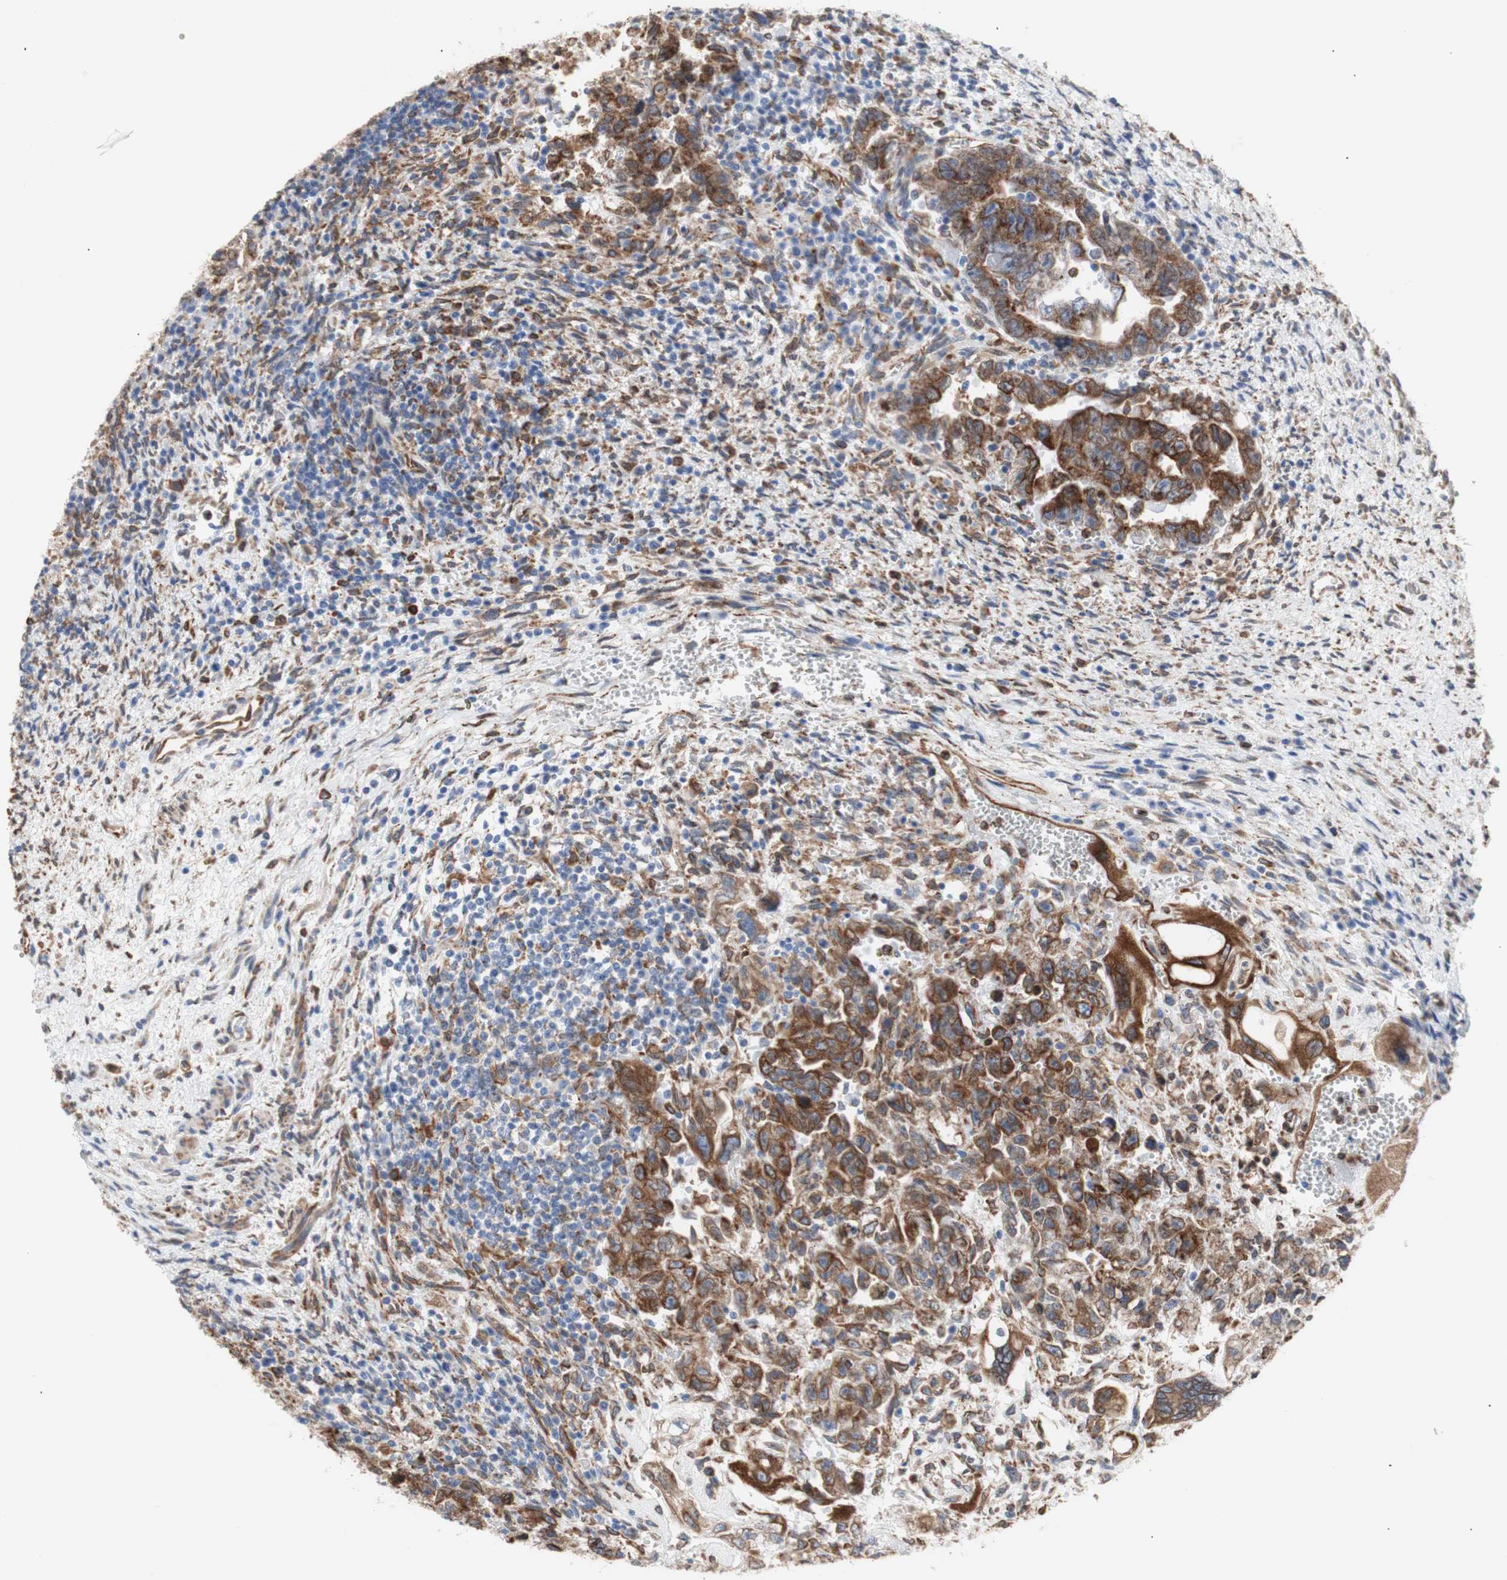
{"staining": {"intensity": "strong", "quantity": ">75%", "location": "cytoplasmic/membranous"}, "tissue": "testis cancer", "cell_type": "Tumor cells", "image_type": "cancer", "snomed": [{"axis": "morphology", "description": "Carcinoma, Embryonal, NOS"}, {"axis": "topography", "description": "Testis"}], "caption": "Human testis embryonal carcinoma stained with a protein marker demonstrates strong staining in tumor cells.", "gene": "ERLIN1", "patient": {"sex": "male", "age": 28}}